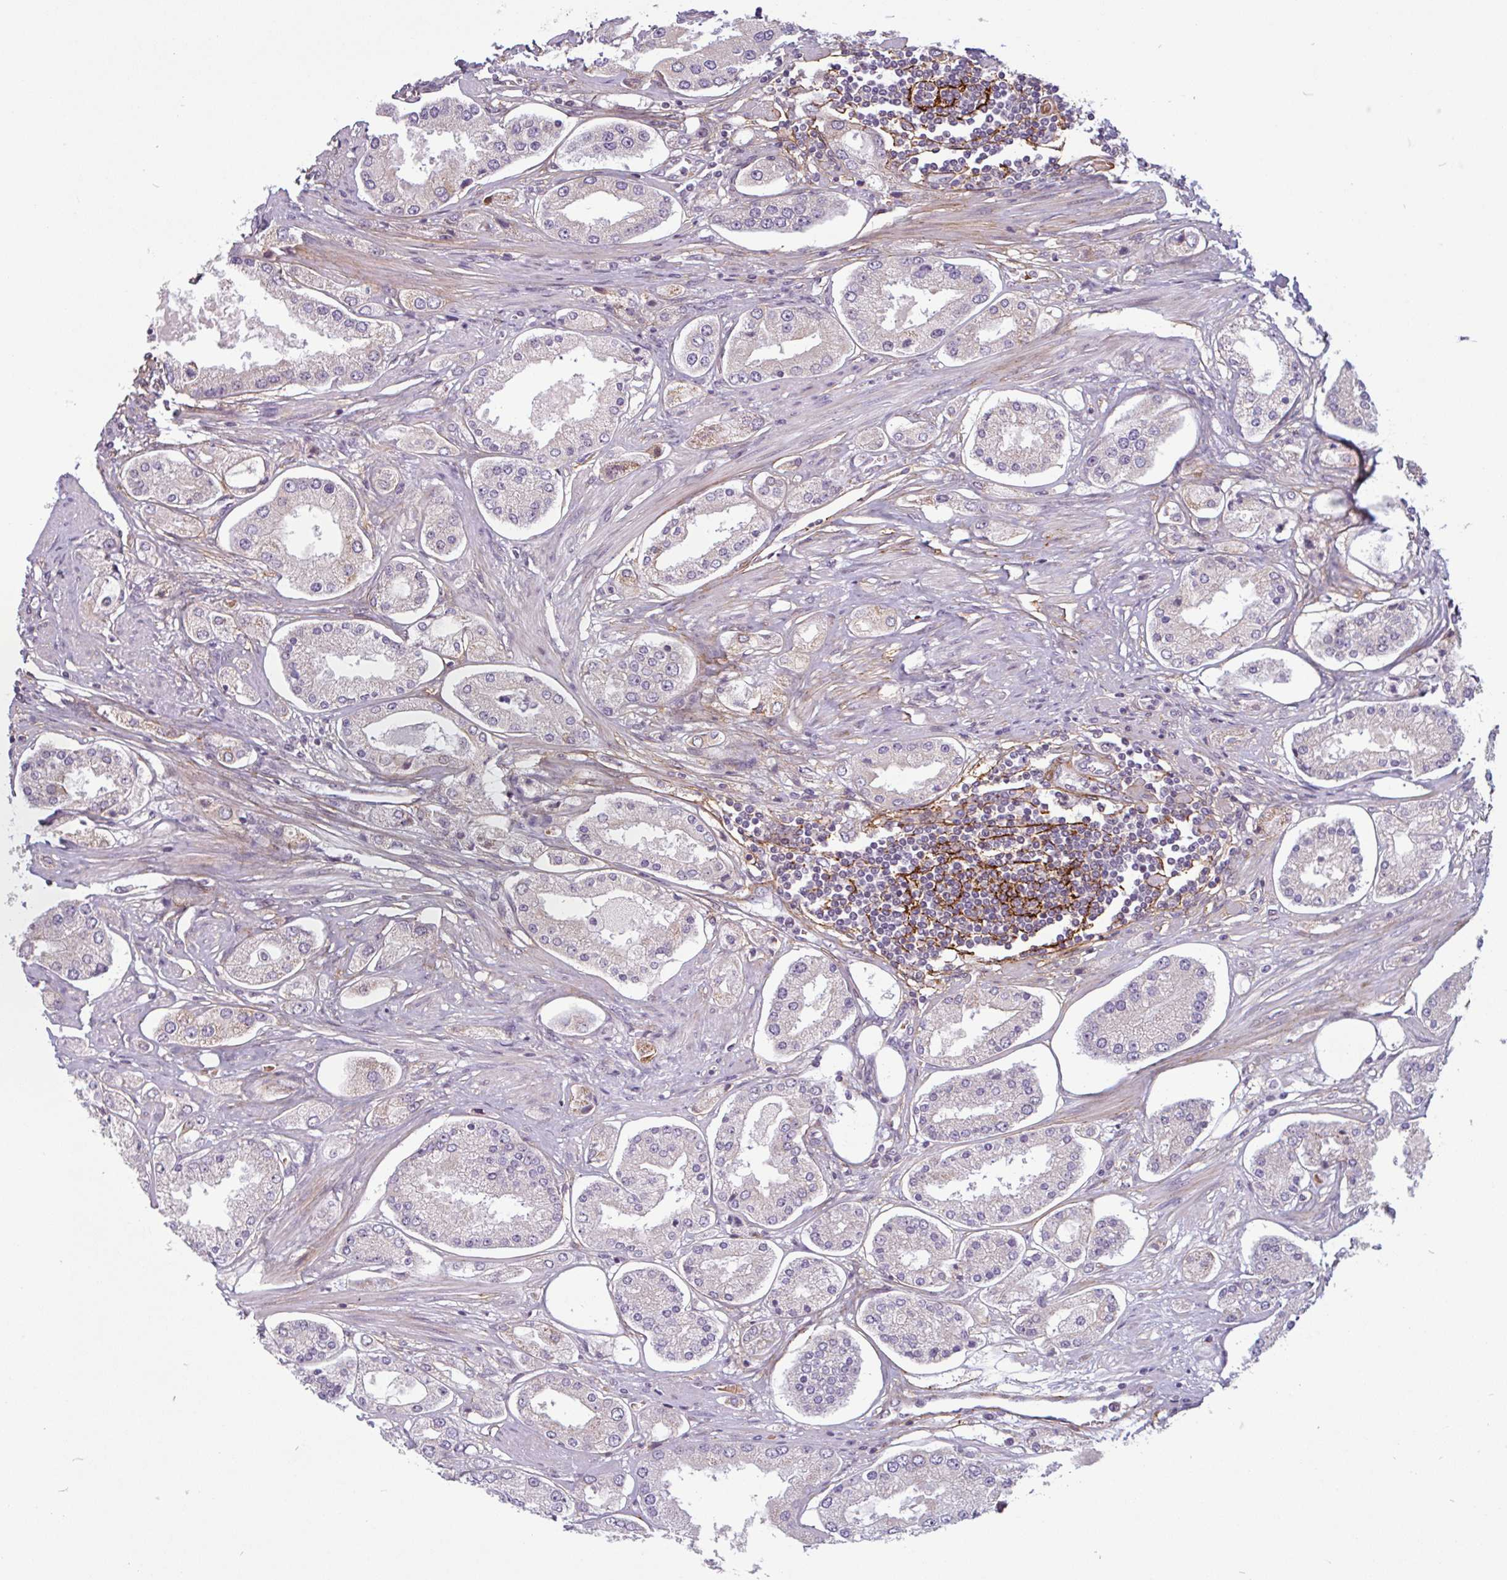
{"staining": {"intensity": "negative", "quantity": "none", "location": "none"}, "tissue": "prostate cancer", "cell_type": "Tumor cells", "image_type": "cancer", "snomed": [{"axis": "morphology", "description": "Adenocarcinoma, High grade"}, {"axis": "topography", "description": "Prostate"}], "caption": "The IHC histopathology image has no significant expression in tumor cells of high-grade adenocarcinoma (prostate) tissue.", "gene": "TMEM119", "patient": {"sex": "male", "age": 69}}